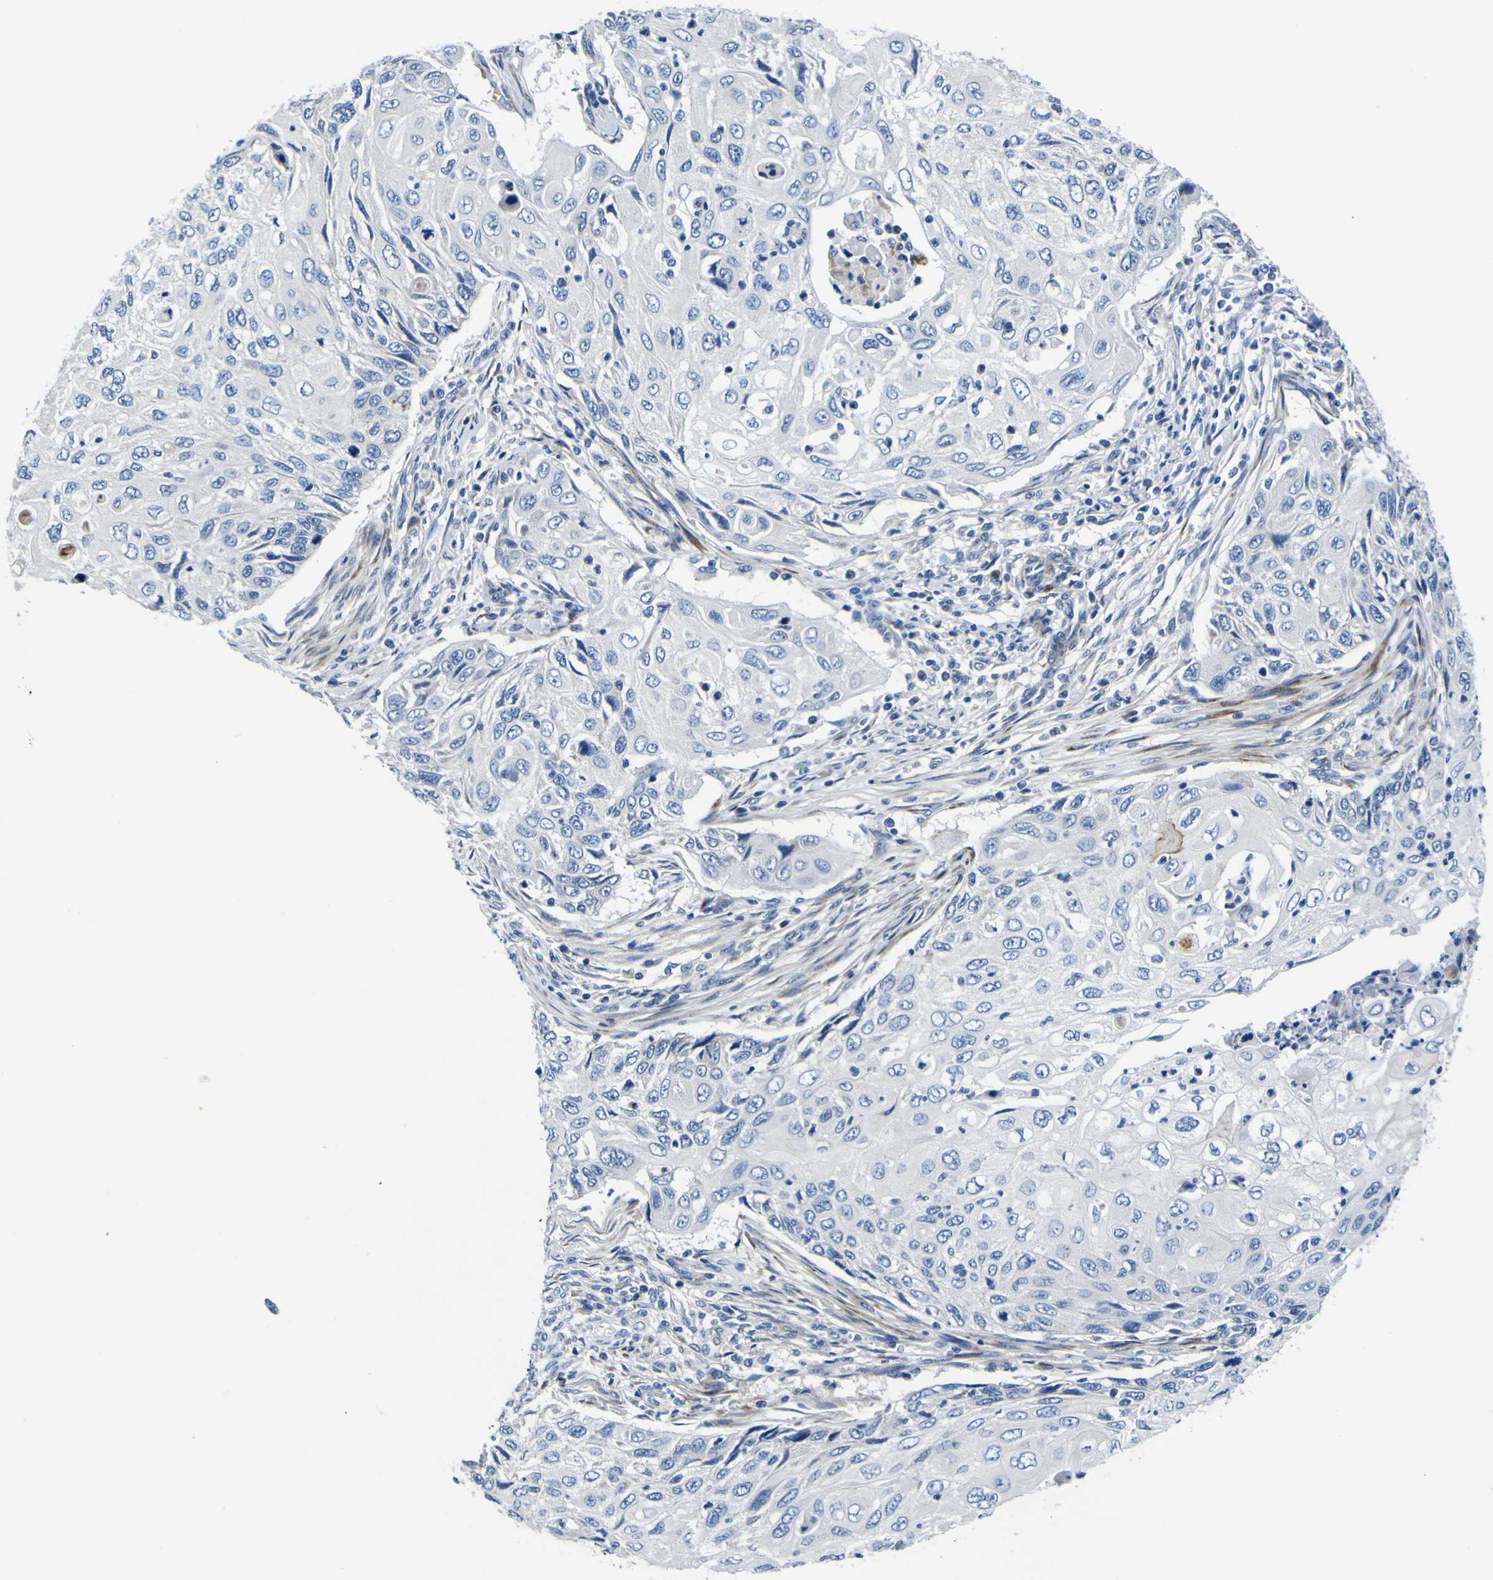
{"staining": {"intensity": "negative", "quantity": "none", "location": "none"}, "tissue": "cervical cancer", "cell_type": "Tumor cells", "image_type": "cancer", "snomed": [{"axis": "morphology", "description": "Squamous cell carcinoma, NOS"}, {"axis": "topography", "description": "Cervix"}], "caption": "IHC image of neoplastic tissue: cervical cancer (squamous cell carcinoma) stained with DAB (3,3'-diaminobenzidine) reveals no significant protein positivity in tumor cells.", "gene": "AGAP3", "patient": {"sex": "female", "age": 70}}